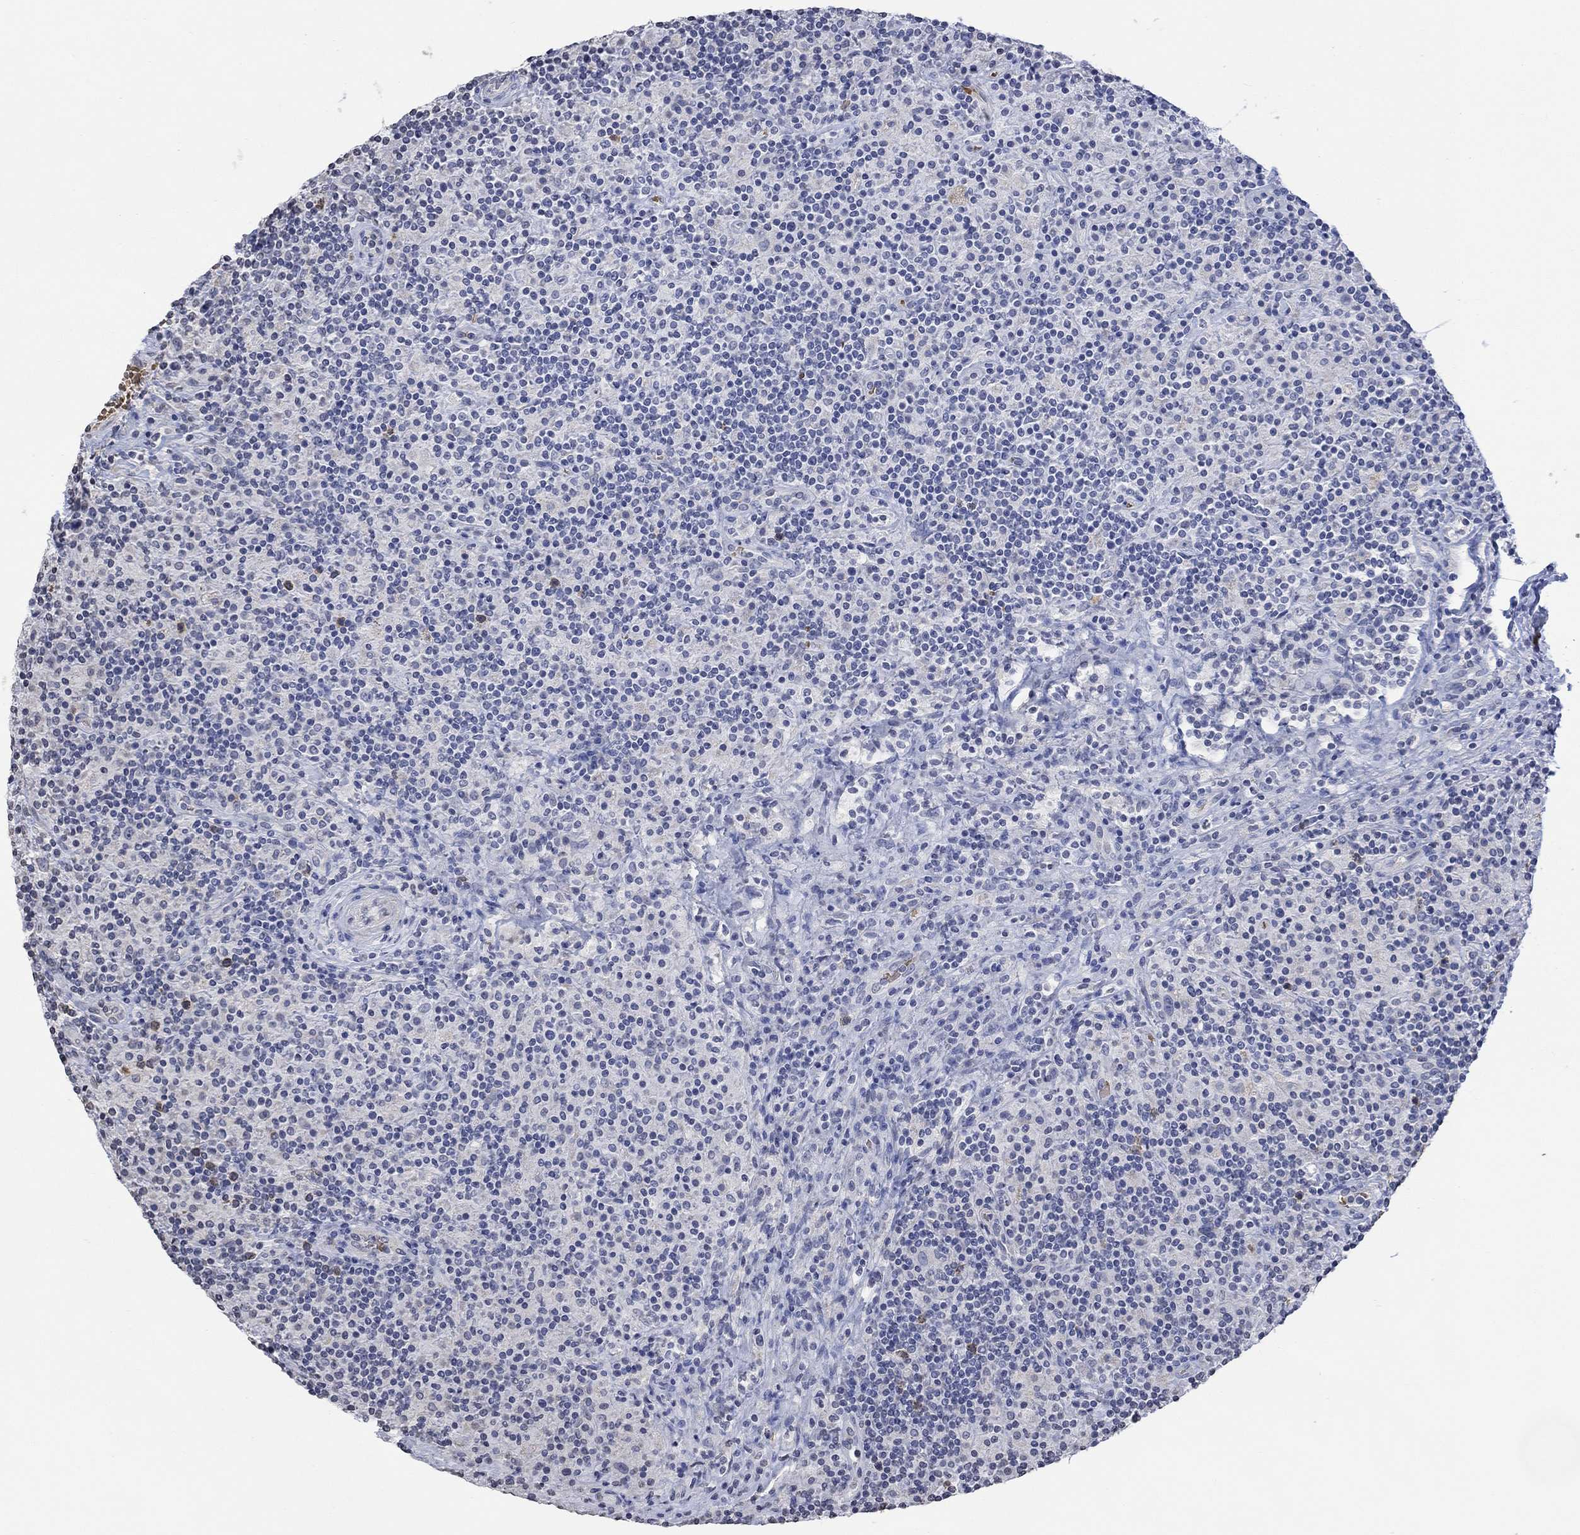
{"staining": {"intensity": "negative", "quantity": "none", "location": "none"}, "tissue": "lymphoma", "cell_type": "Tumor cells", "image_type": "cancer", "snomed": [{"axis": "morphology", "description": "Hodgkin's disease, NOS"}, {"axis": "topography", "description": "Lymph node"}], "caption": "Tumor cells are negative for brown protein staining in Hodgkin's disease. (Stains: DAB immunohistochemistry (IHC) with hematoxylin counter stain, Microscopy: brightfield microscopy at high magnification).", "gene": "TMEM255A", "patient": {"sex": "male", "age": 70}}